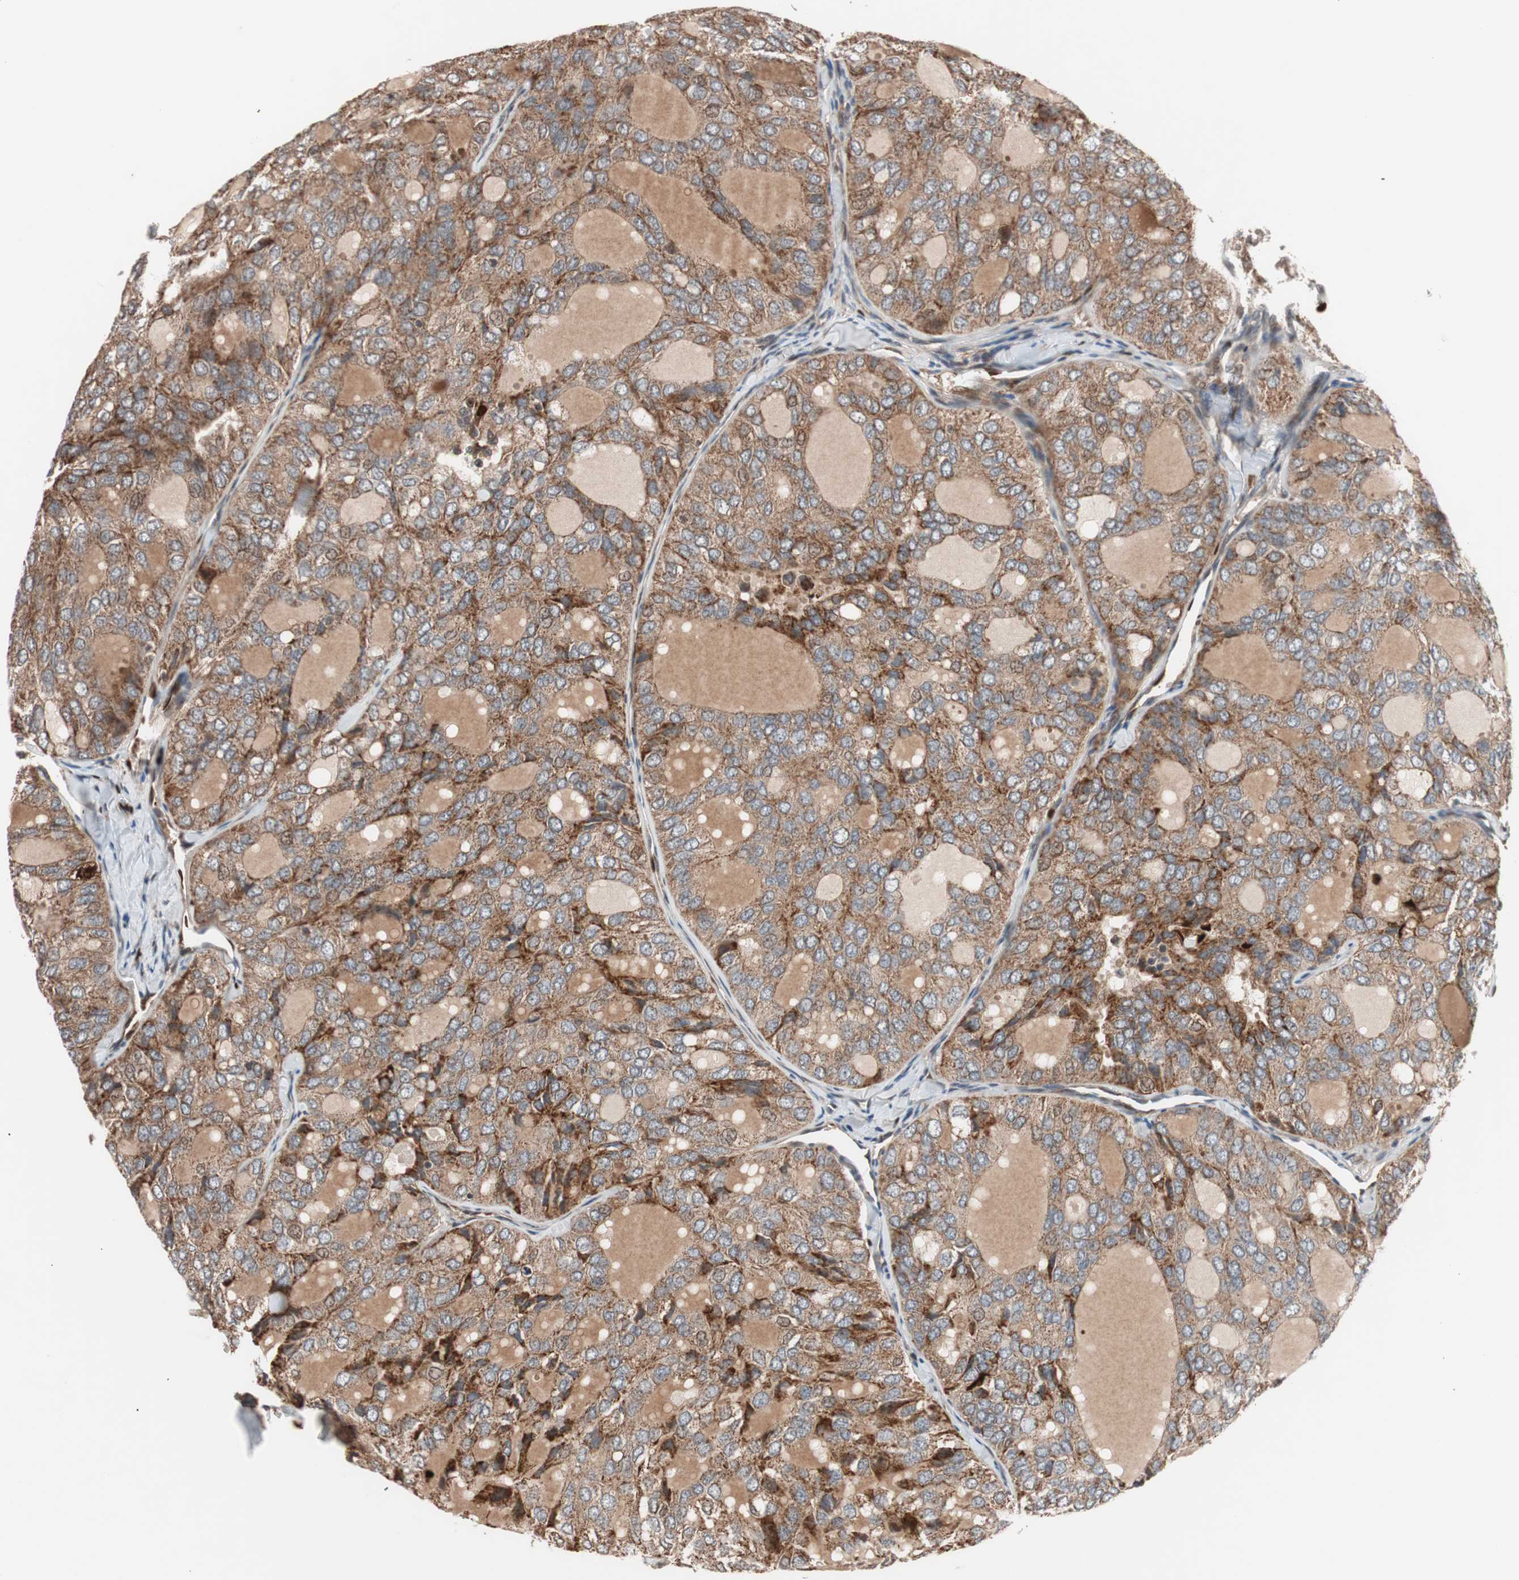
{"staining": {"intensity": "moderate", "quantity": ">75%", "location": "cytoplasmic/membranous"}, "tissue": "thyroid cancer", "cell_type": "Tumor cells", "image_type": "cancer", "snomed": [{"axis": "morphology", "description": "Follicular adenoma carcinoma, NOS"}, {"axis": "topography", "description": "Thyroid gland"}], "caption": "A high-resolution image shows immunohistochemistry (IHC) staining of follicular adenoma carcinoma (thyroid), which displays moderate cytoplasmic/membranous staining in about >75% of tumor cells. (DAB = brown stain, brightfield microscopy at high magnification).", "gene": "NF2", "patient": {"sex": "male", "age": 75}}